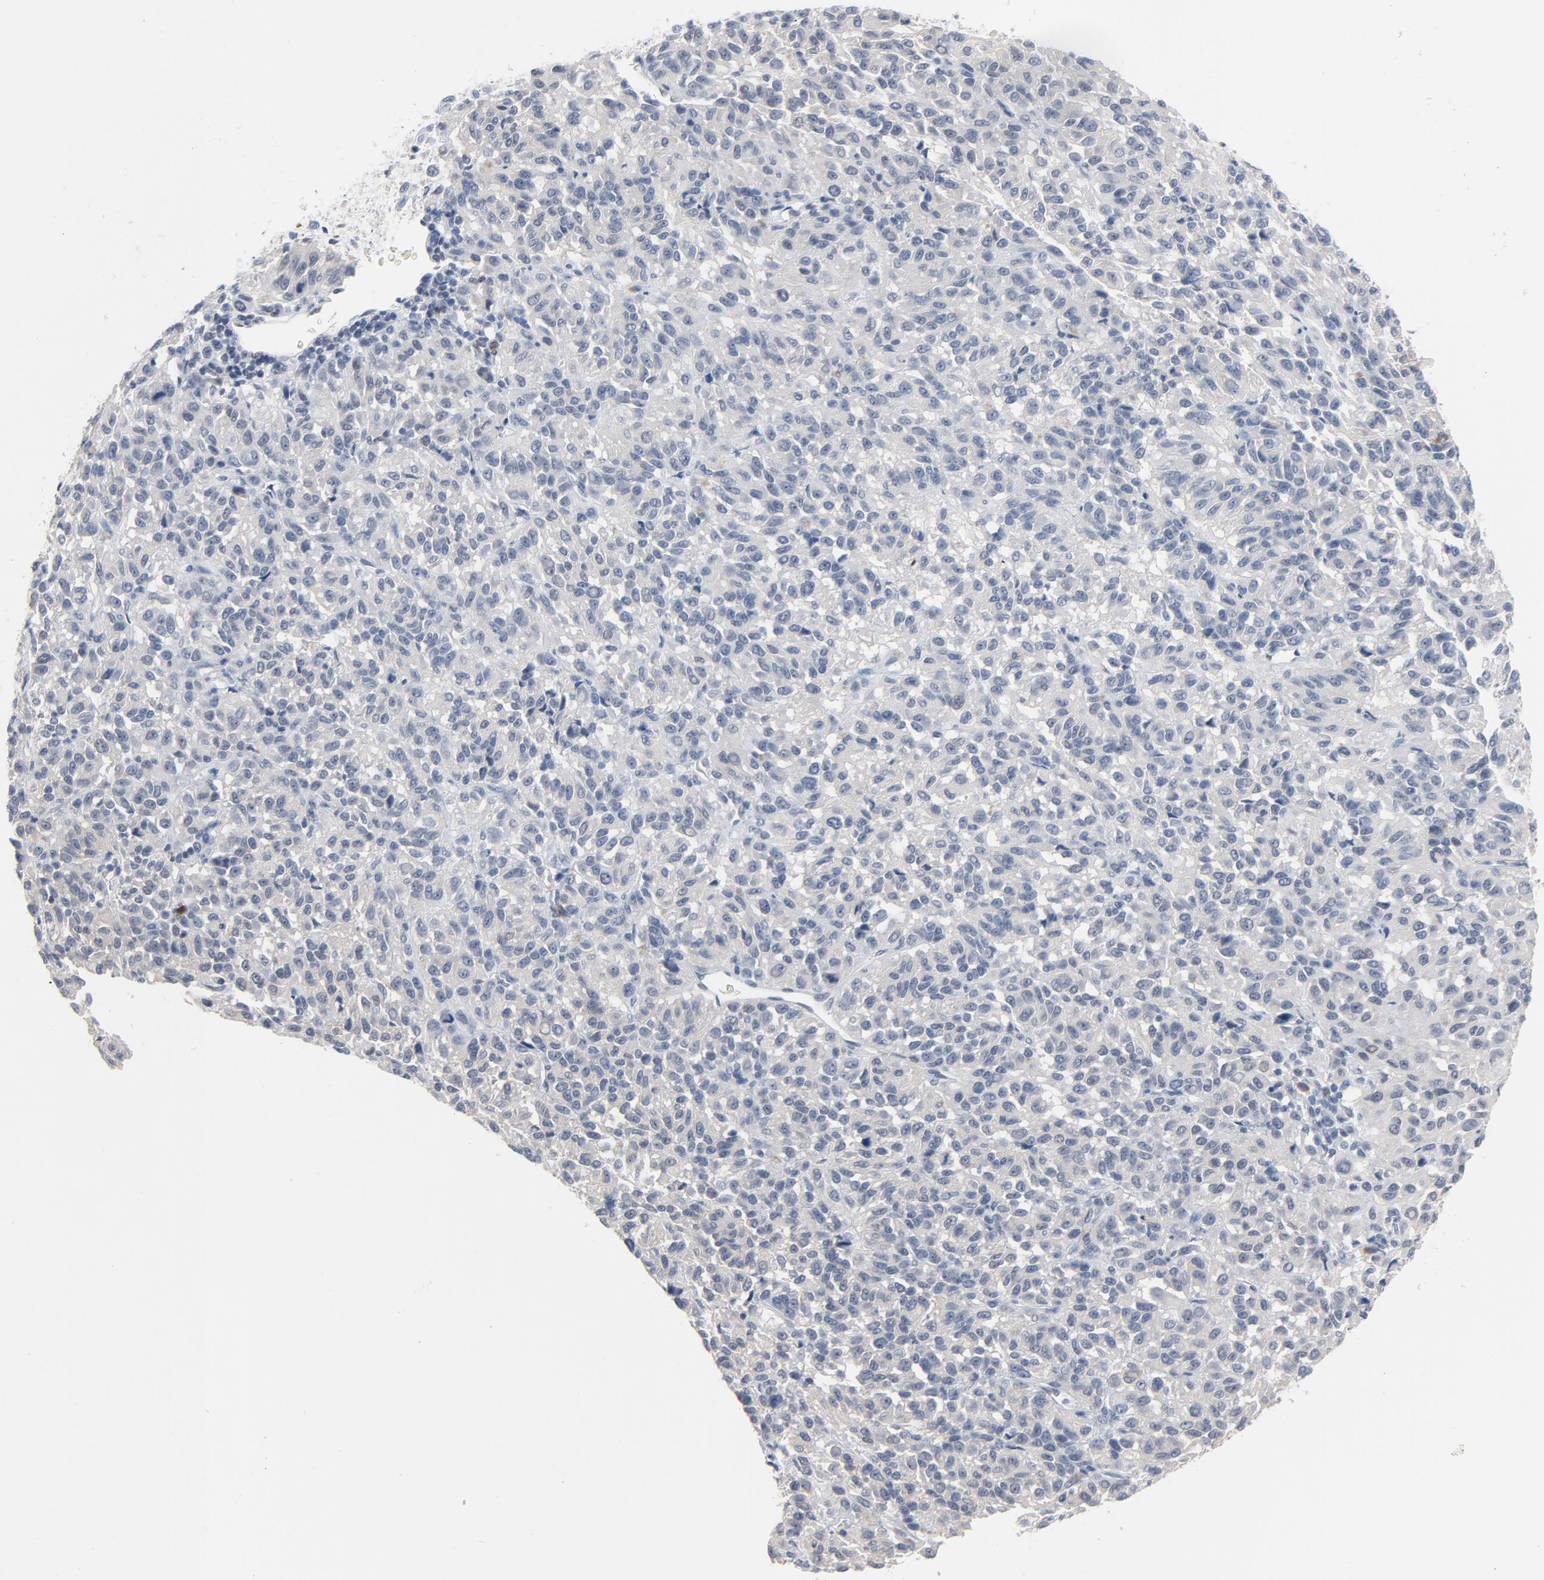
{"staining": {"intensity": "negative", "quantity": "none", "location": "none"}, "tissue": "melanoma", "cell_type": "Tumor cells", "image_type": "cancer", "snomed": [{"axis": "morphology", "description": "Malignant melanoma, Metastatic site"}, {"axis": "topography", "description": "Lung"}], "caption": "The photomicrograph demonstrates no staining of tumor cells in melanoma.", "gene": "FOXP1", "patient": {"sex": "male", "age": 64}}